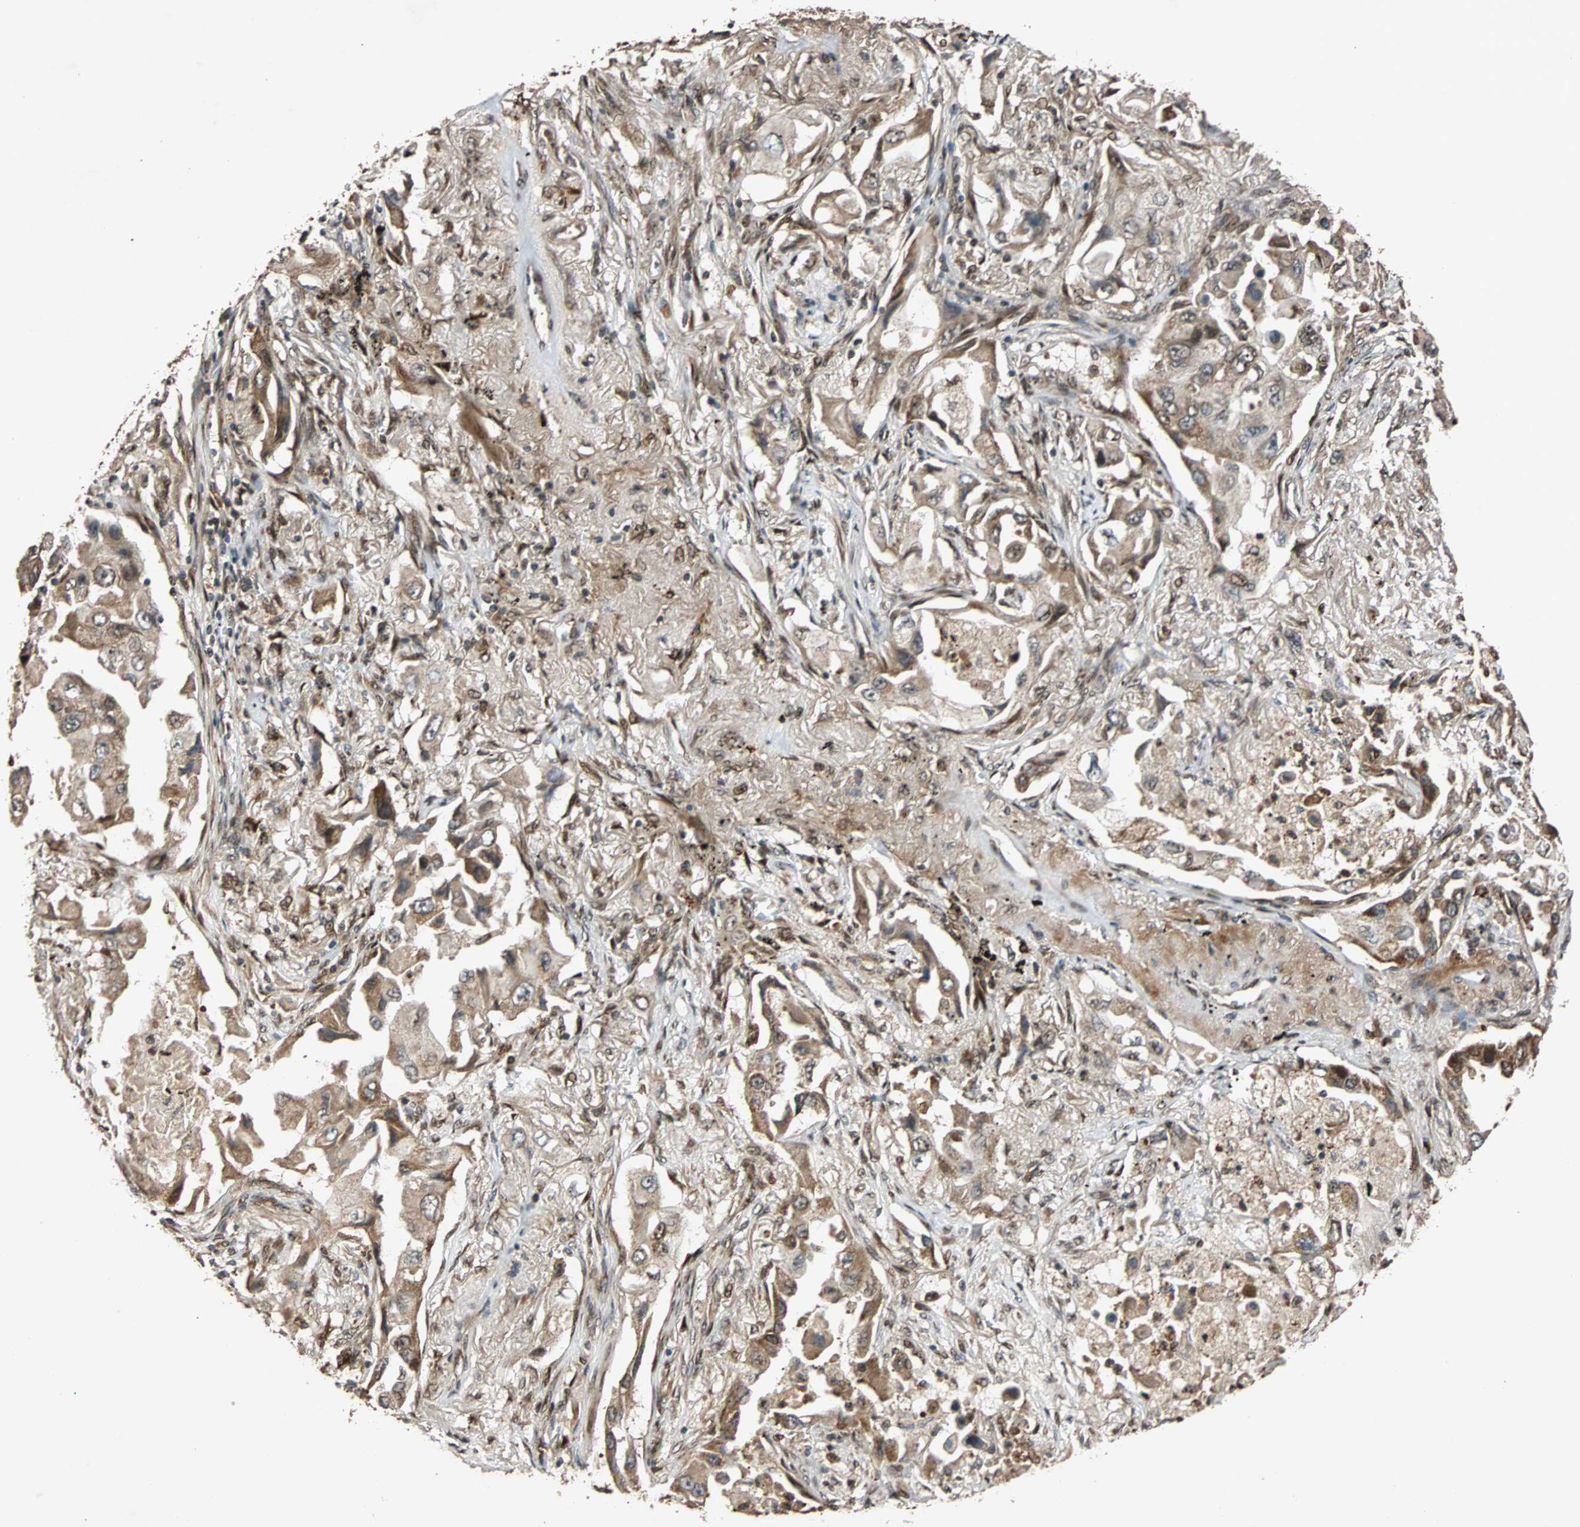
{"staining": {"intensity": "strong", "quantity": ">75%", "location": "cytoplasmic/membranous"}, "tissue": "lung cancer", "cell_type": "Tumor cells", "image_type": "cancer", "snomed": [{"axis": "morphology", "description": "Adenocarcinoma, NOS"}, {"axis": "topography", "description": "Lung"}], "caption": "Lung adenocarcinoma was stained to show a protein in brown. There is high levels of strong cytoplasmic/membranous expression in about >75% of tumor cells. Ihc stains the protein in brown and the nuclei are stained blue.", "gene": "USP31", "patient": {"sex": "female", "age": 65}}